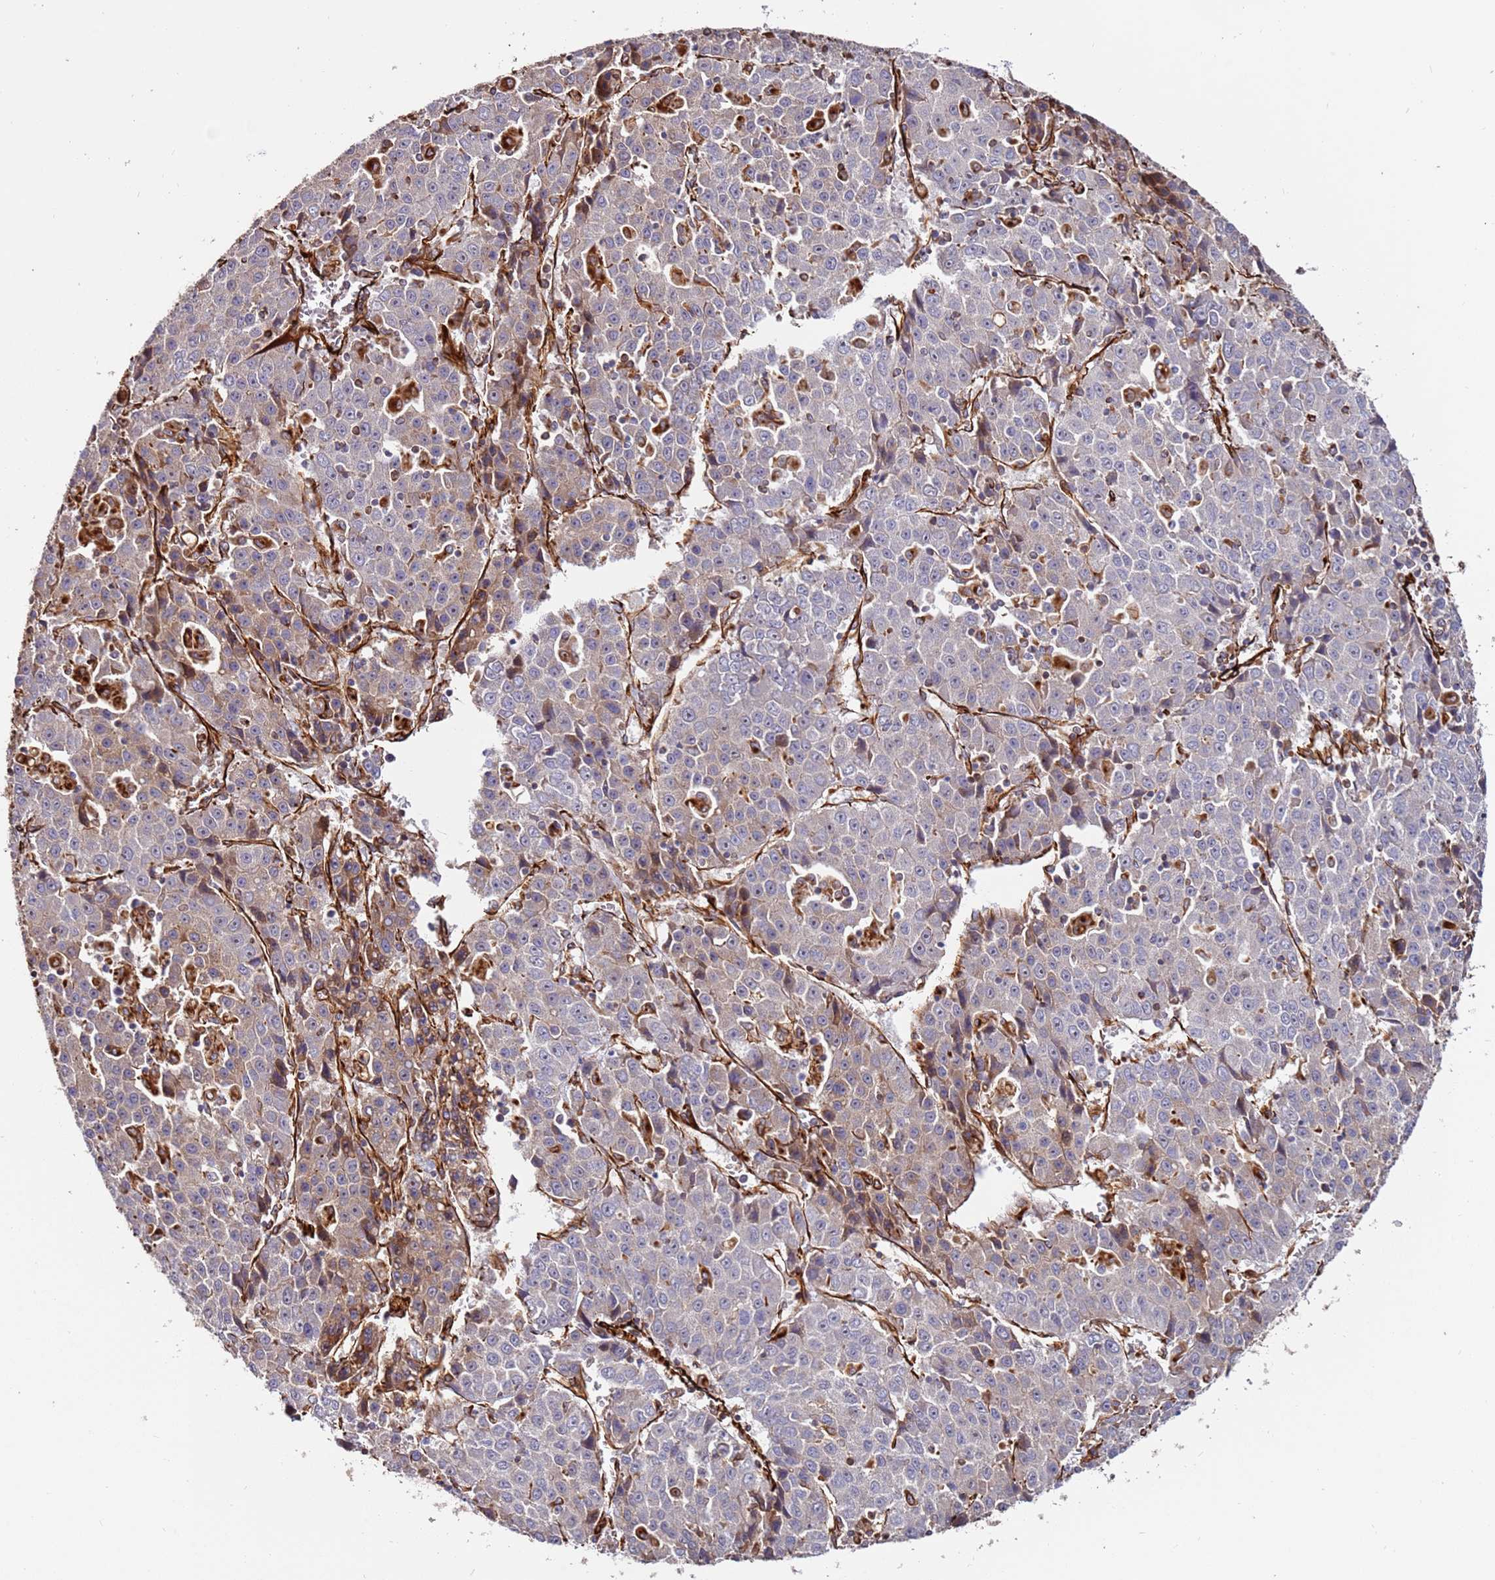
{"staining": {"intensity": "weak", "quantity": "<25%", "location": "cytoplasmic/membranous"}, "tissue": "liver cancer", "cell_type": "Tumor cells", "image_type": "cancer", "snomed": [{"axis": "morphology", "description": "Carcinoma, Hepatocellular, NOS"}, {"axis": "topography", "description": "Liver"}], "caption": "Immunohistochemistry of liver cancer (hepatocellular carcinoma) shows no expression in tumor cells. (DAB immunohistochemistry, high magnification).", "gene": "MRGPRE", "patient": {"sex": "female", "age": 53}}